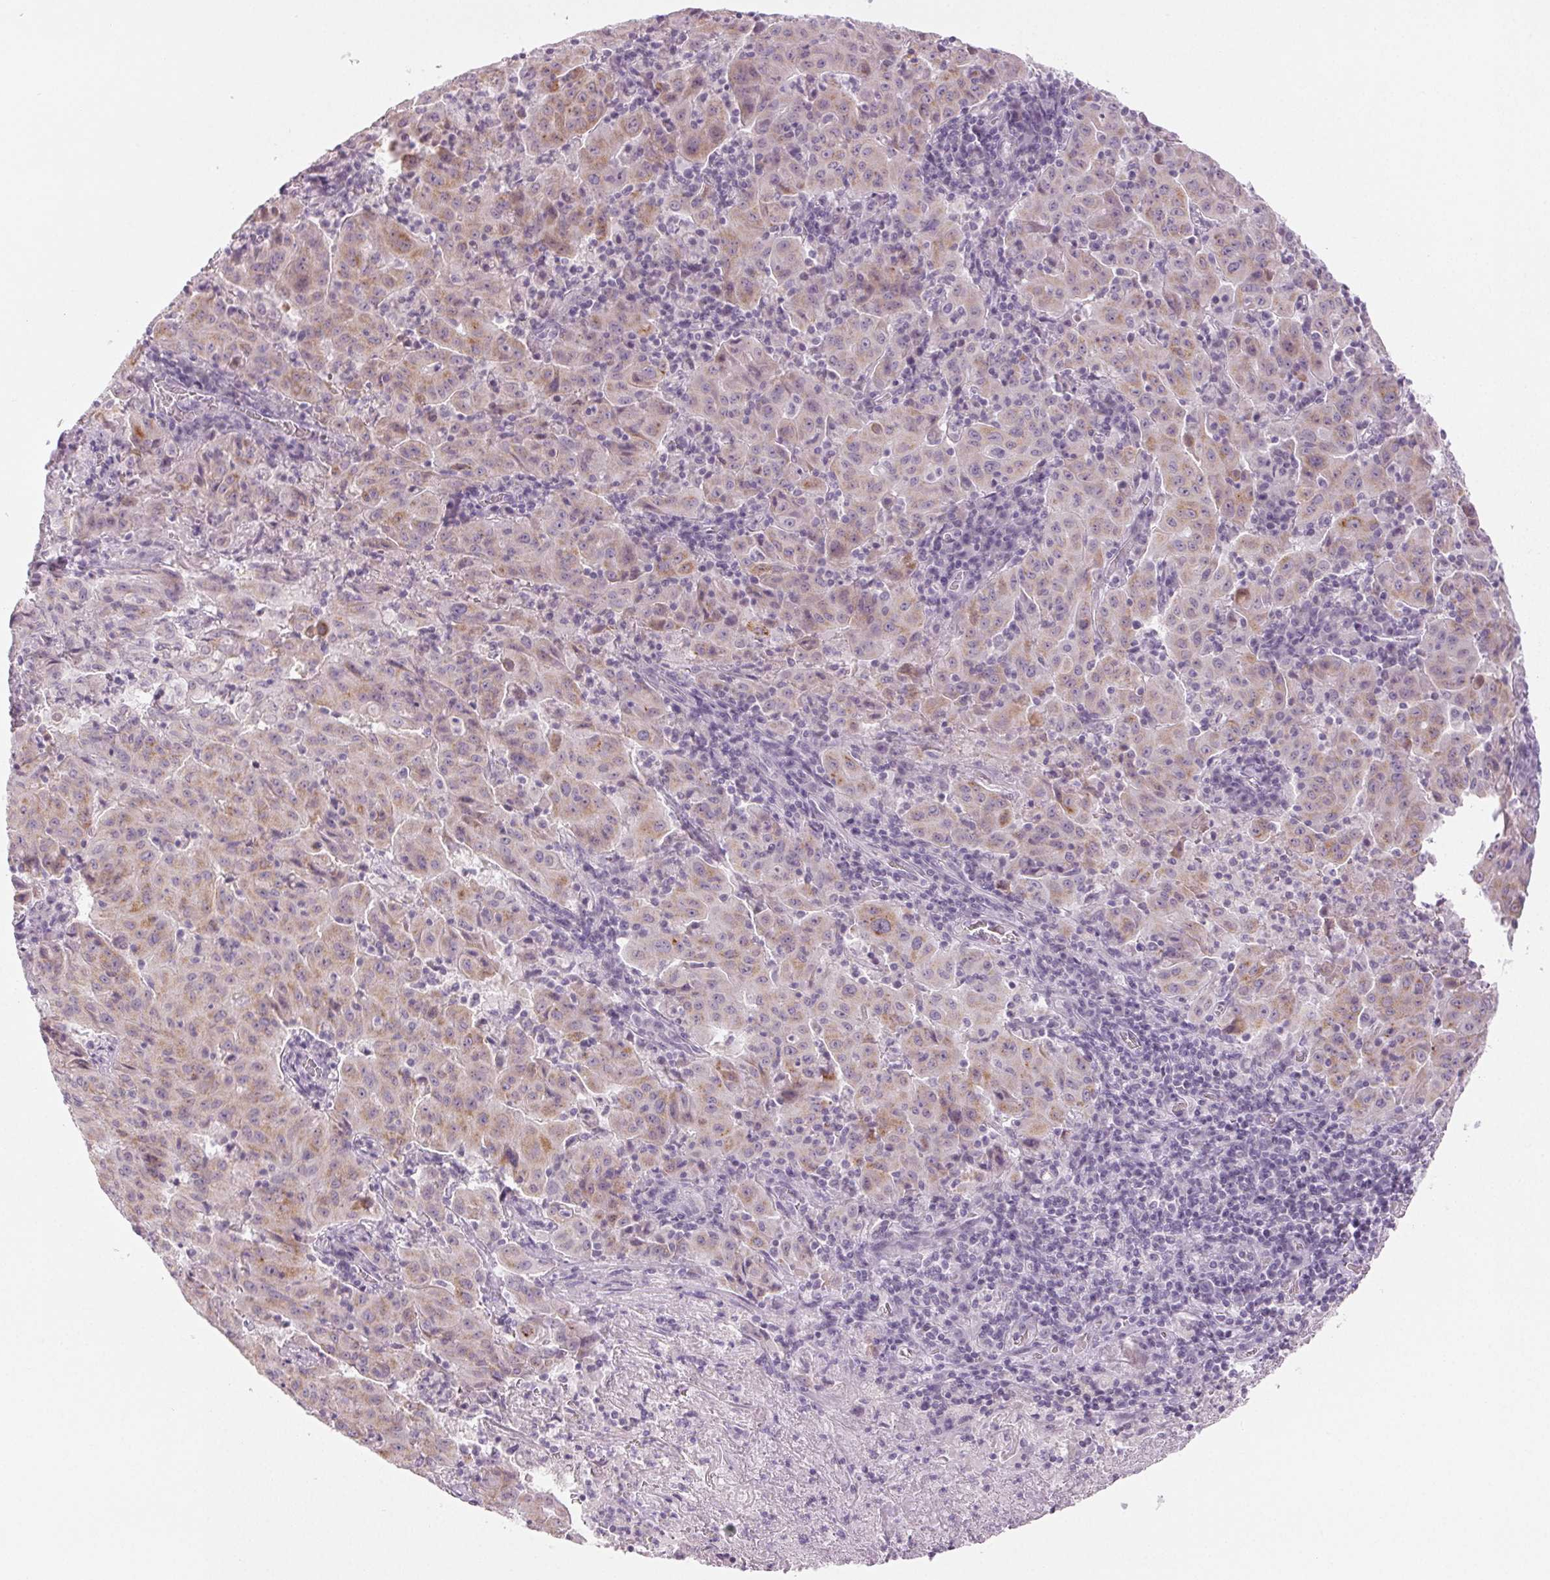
{"staining": {"intensity": "moderate", "quantity": "25%-75%", "location": "cytoplasmic/membranous"}, "tissue": "pancreatic cancer", "cell_type": "Tumor cells", "image_type": "cancer", "snomed": [{"axis": "morphology", "description": "Adenocarcinoma, NOS"}, {"axis": "topography", "description": "Pancreas"}], "caption": "Pancreatic adenocarcinoma tissue reveals moderate cytoplasmic/membranous expression in about 25%-75% of tumor cells, visualized by immunohistochemistry.", "gene": "EHHADH", "patient": {"sex": "male", "age": 63}}